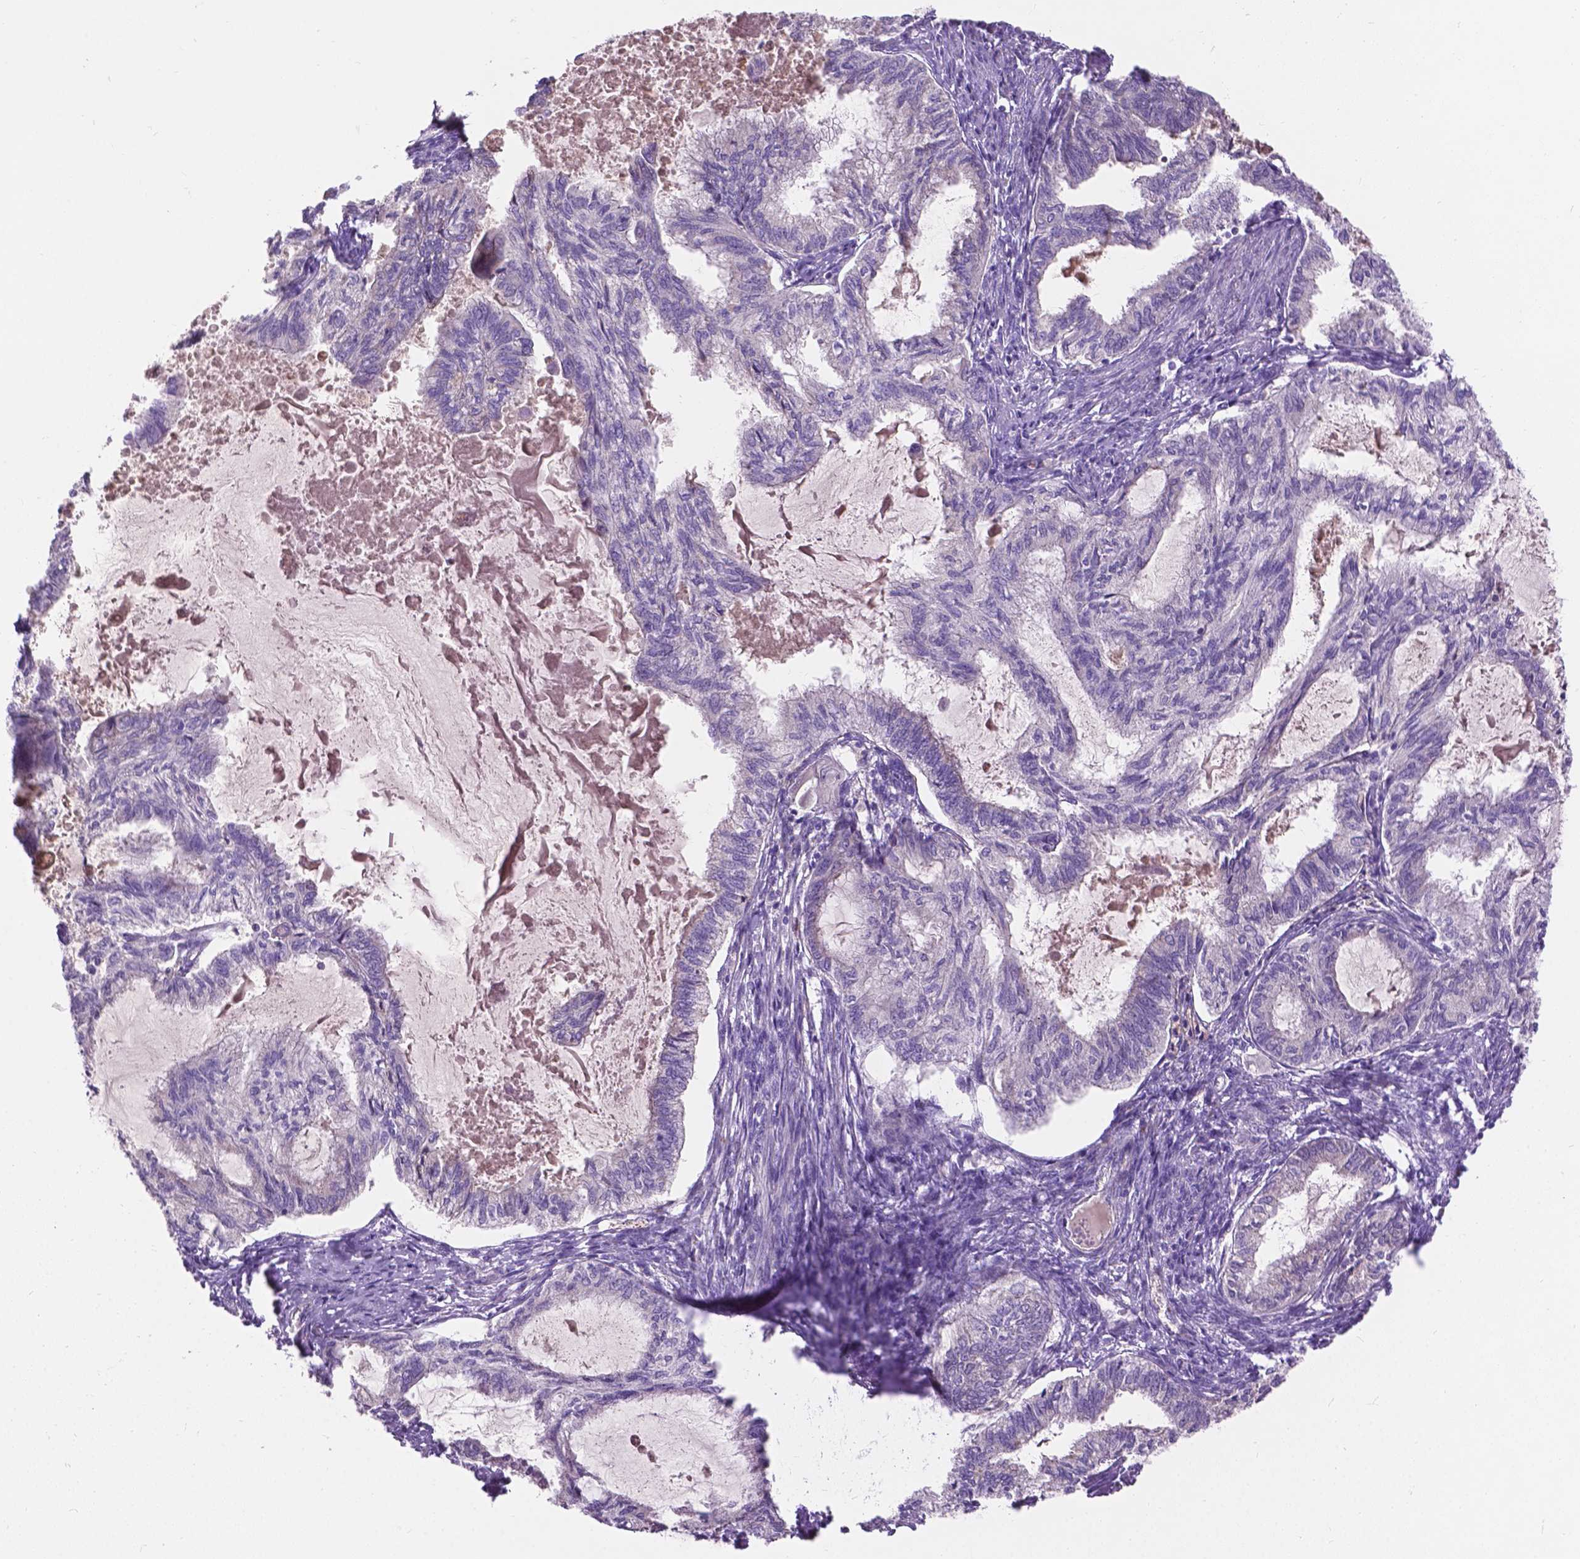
{"staining": {"intensity": "negative", "quantity": "none", "location": "none"}, "tissue": "endometrial cancer", "cell_type": "Tumor cells", "image_type": "cancer", "snomed": [{"axis": "morphology", "description": "Adenocarcinoma, NOS"}, {"axis": "topography", "description": "Endometrium"}], "caption": "Immunohistochemistry image of human endometrial cancer (adenocarcinoma) stained for a protein (brown), which shows no expression in tumor cells.", "gene": "NOXO1", "patient": {"sex": "female", "age": 86}}